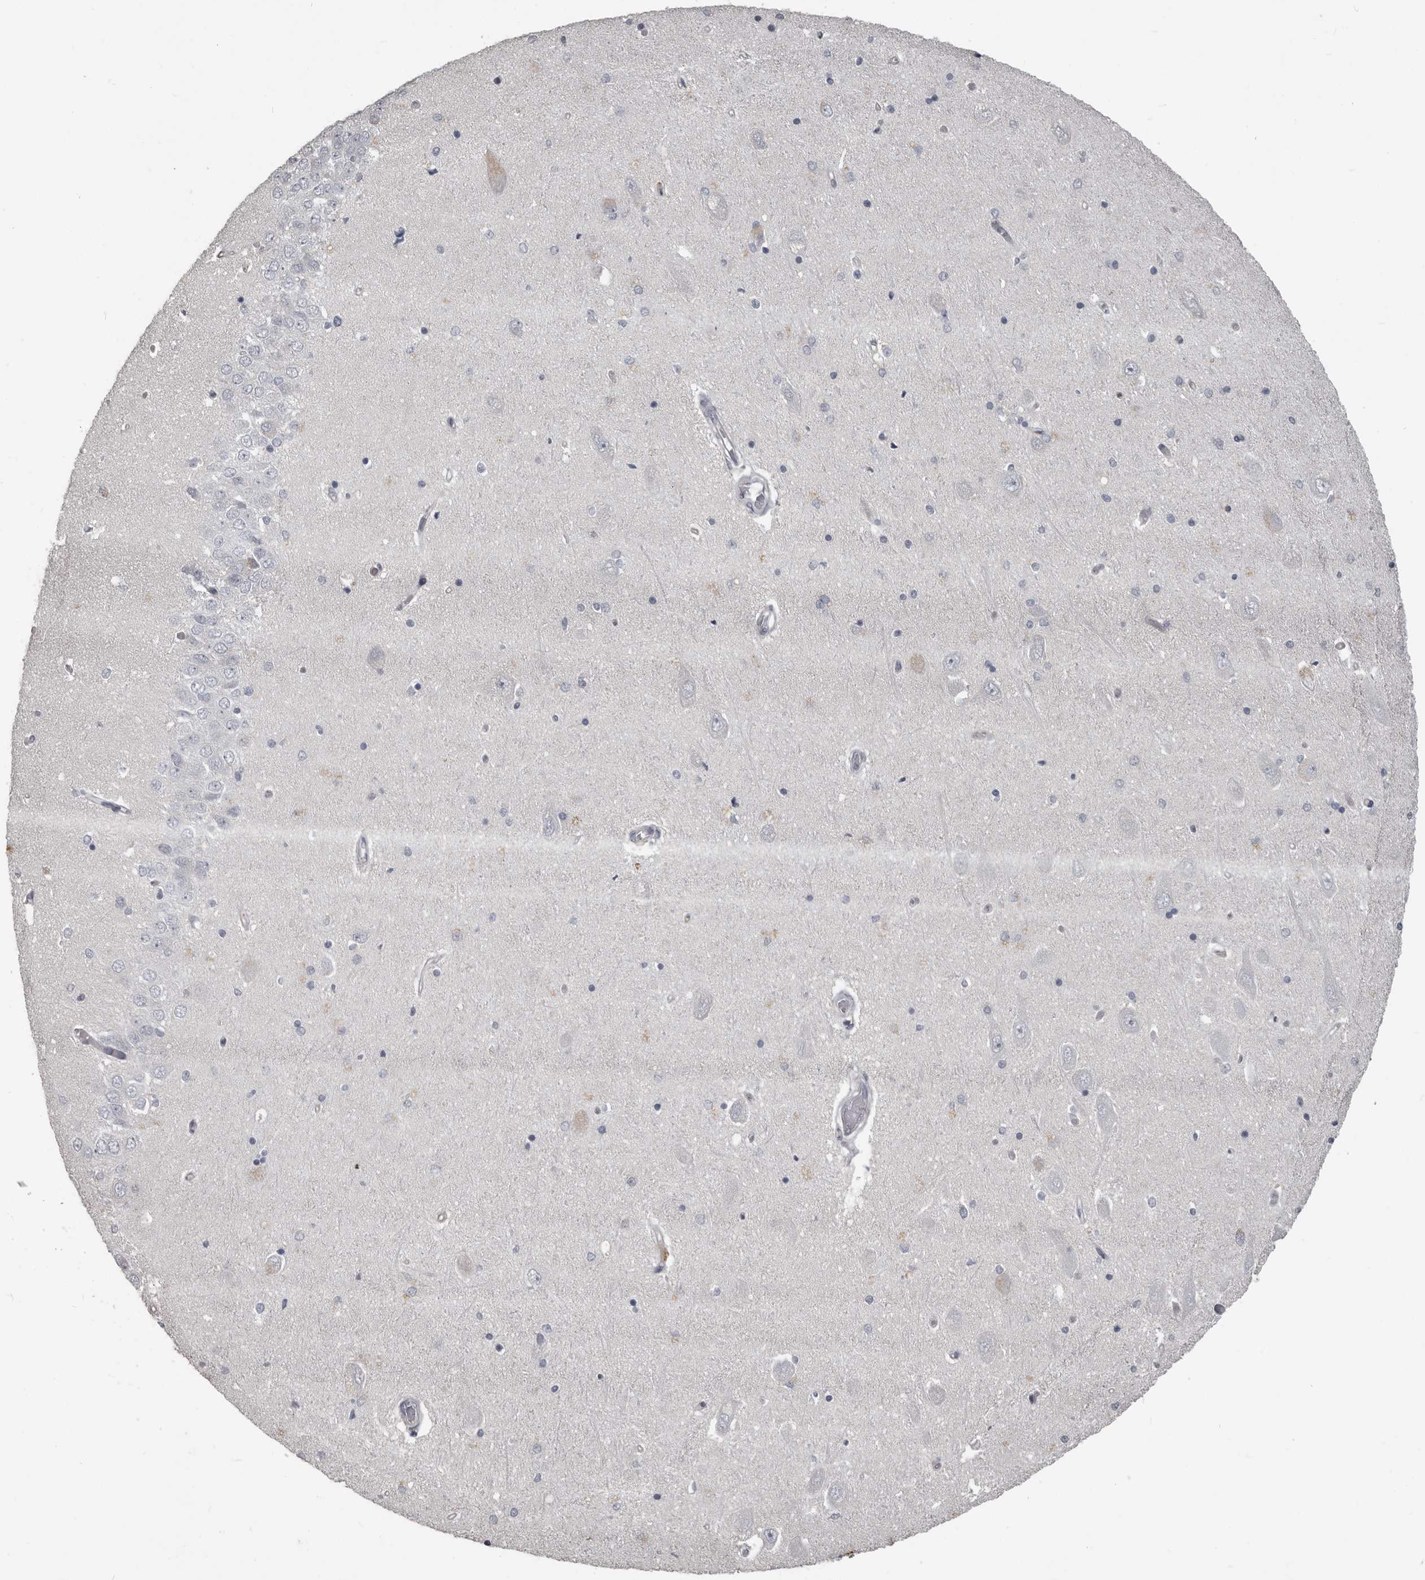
{"staining": {"intensity": "negative", "quantity": "none", "location": "none"}, "tissue": "hippocampus", "cell_type": "Glial cells", "image_type": "normal", "snomed": [{"axis": "morphology", "description": "Normal tissue, NOS"}, {"axis": "topography", "description": "Hippocampus"}], "caption": "Immunohistochemistry (IHC) histopathology image of benign hippocampus: hippocampus stained with DAB exhibits no significant protein expression in glial cells. Brightfield microscopy of immunohistochemistry stained with DAB (3,3'-diaminobenzidine) (brown) and hematoxylin (blue), captured at high magnification.", "gene": "CA6", "patient": {"sex": "male", "age": 45}}